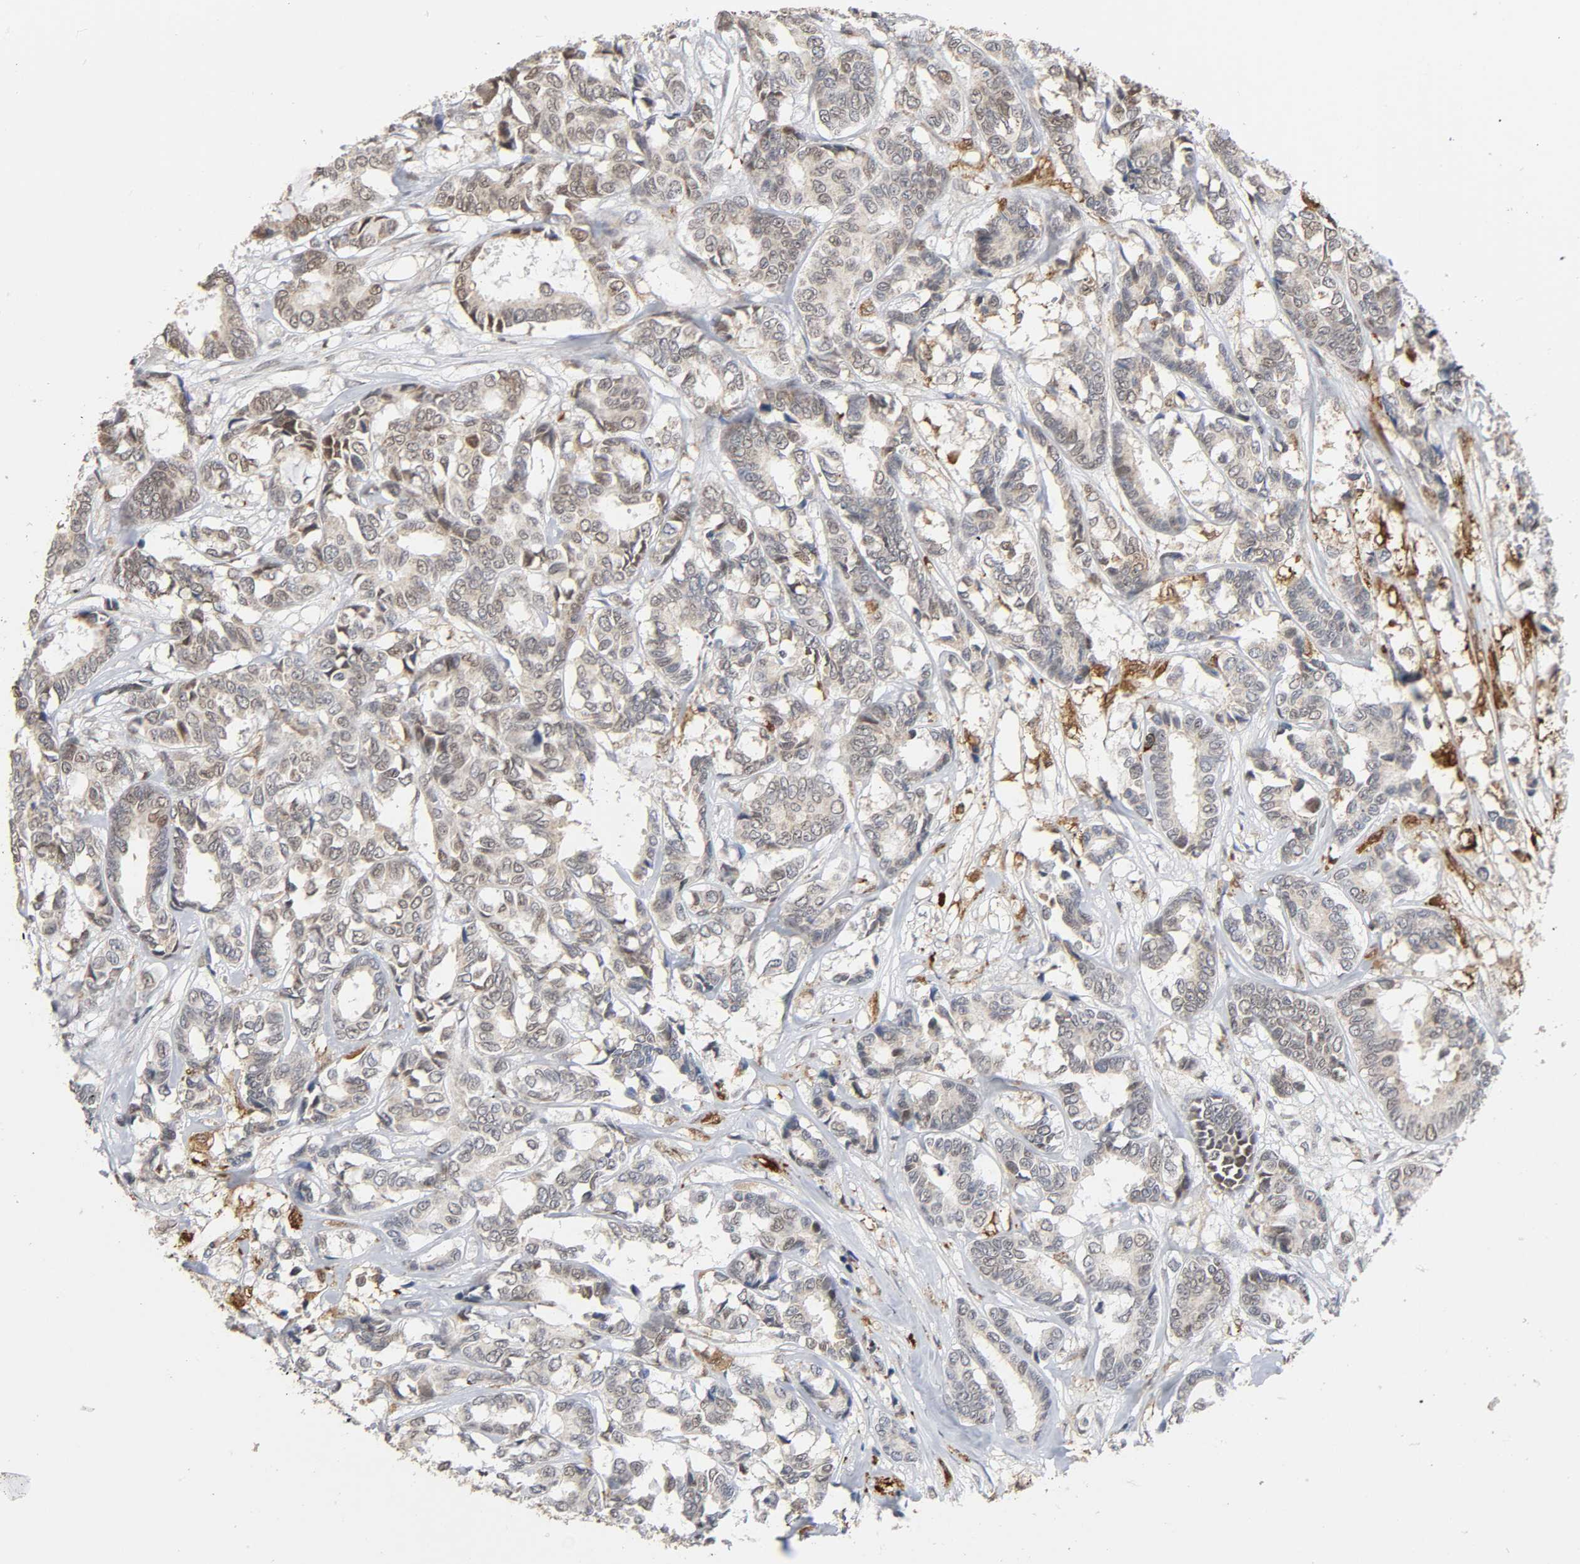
{"staining": {"intensity": "weak", "quantity": "25%-75%", "location": "cytoplasmic/membranous,nuclear"}, "tissue": "breast cancer", "cell_type": "Tumor cells", "image_type": "cancer", "snomed": [{"axis": "morphology", "description": "Duct carcinoma"}, {"axis": "topography", "description": "Breast"}], "caption": "This histopathology image displays immunohistochemistry staining of breast cancer, with low weak cytoplasmic/membranous and nuclear staining in approximately 25%-75% of tumor cells.", "gene": "KAT2B", "patient": {"sex": "female", "age": 87}}